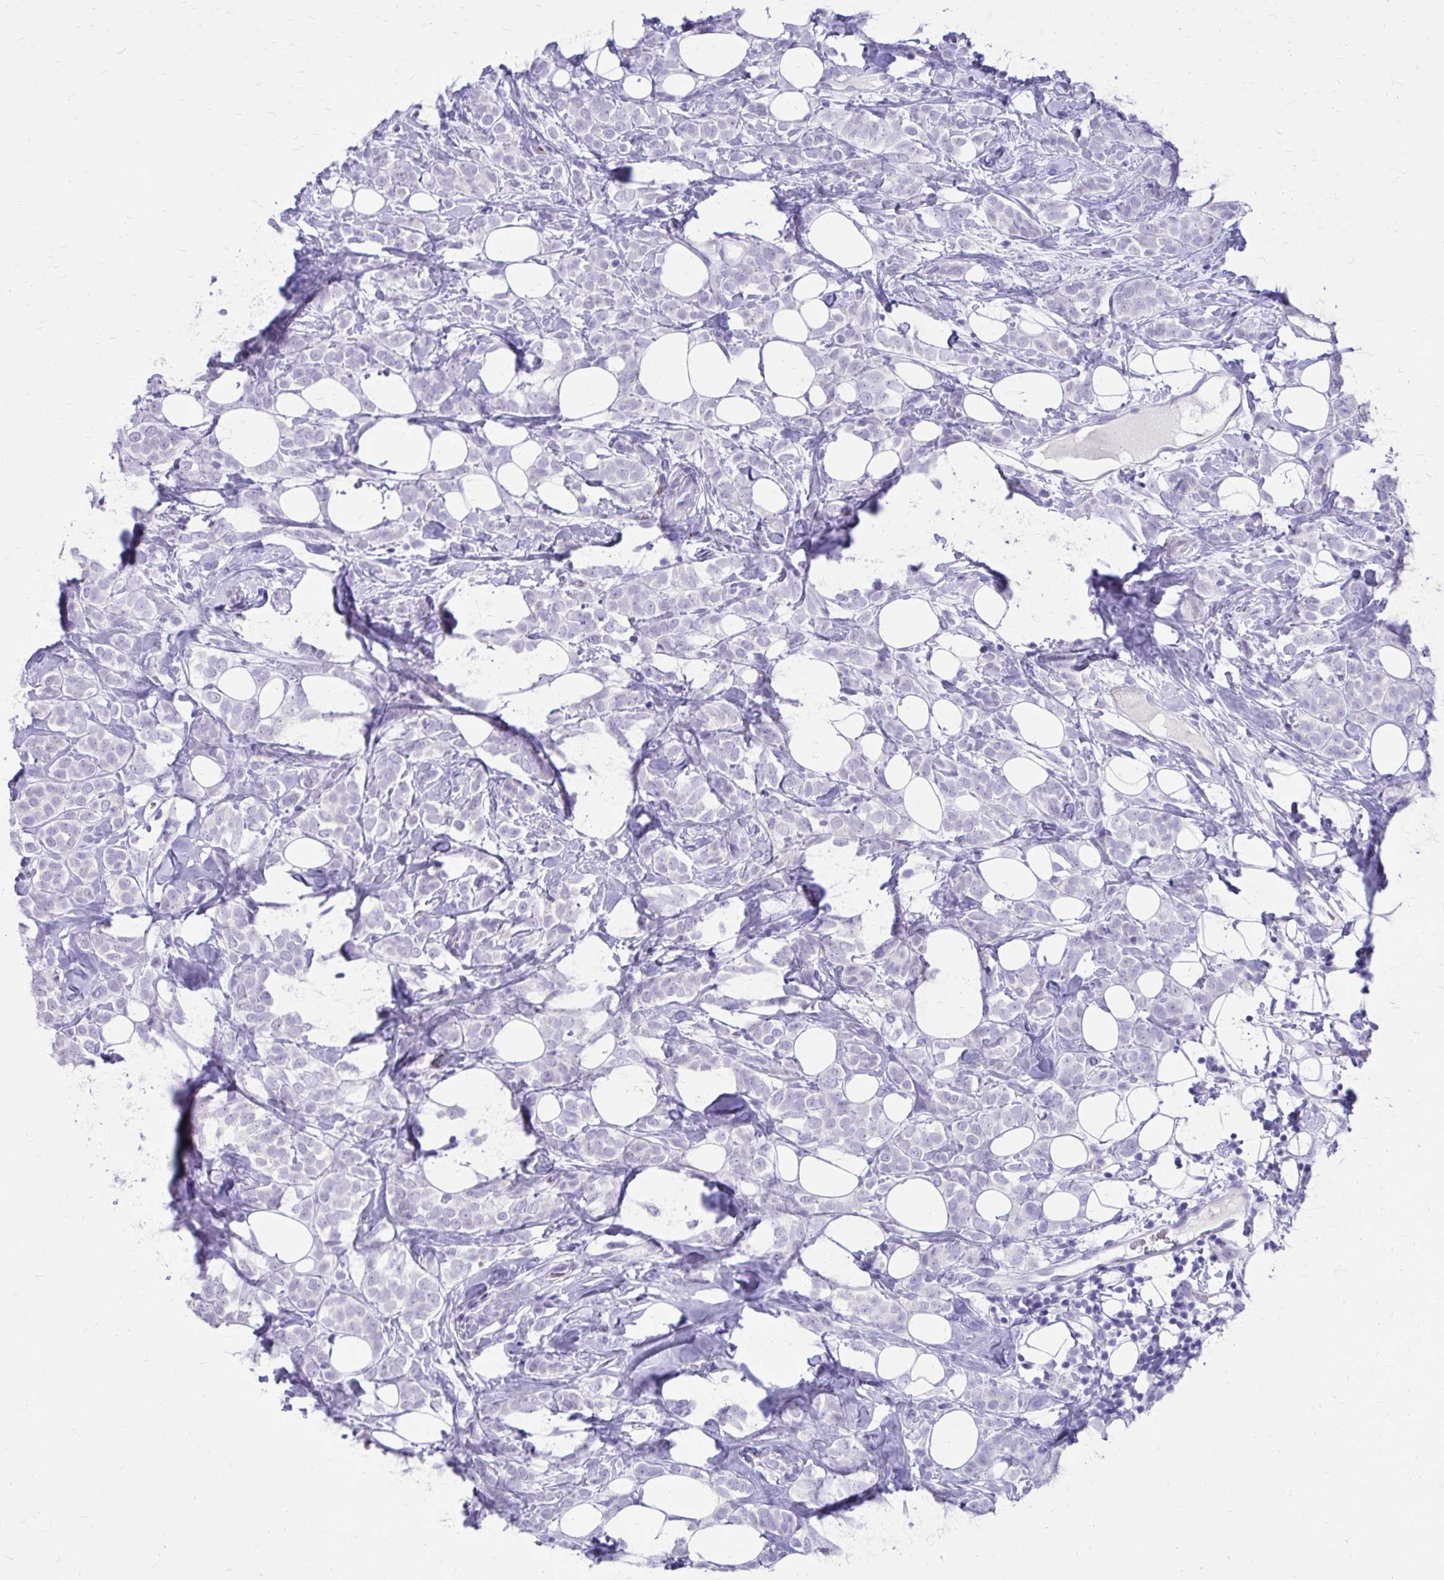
{"staining": {"intensity": "negative", "quantity": "none", "location": "none"}, "tissue": "breast cancer", "cell_type": "Tumor cells", "image_type": "cancer", "snomed": [{"axis": "morphology", "description": "Lobular carcinoma"}, {"axis": "topography", "description": "Breast"}], "caption": "IHC of breast cancer shows no positivity in tumor cells.", "gene": "SATL1", "patient": {"sex": "female", "age": 49}}